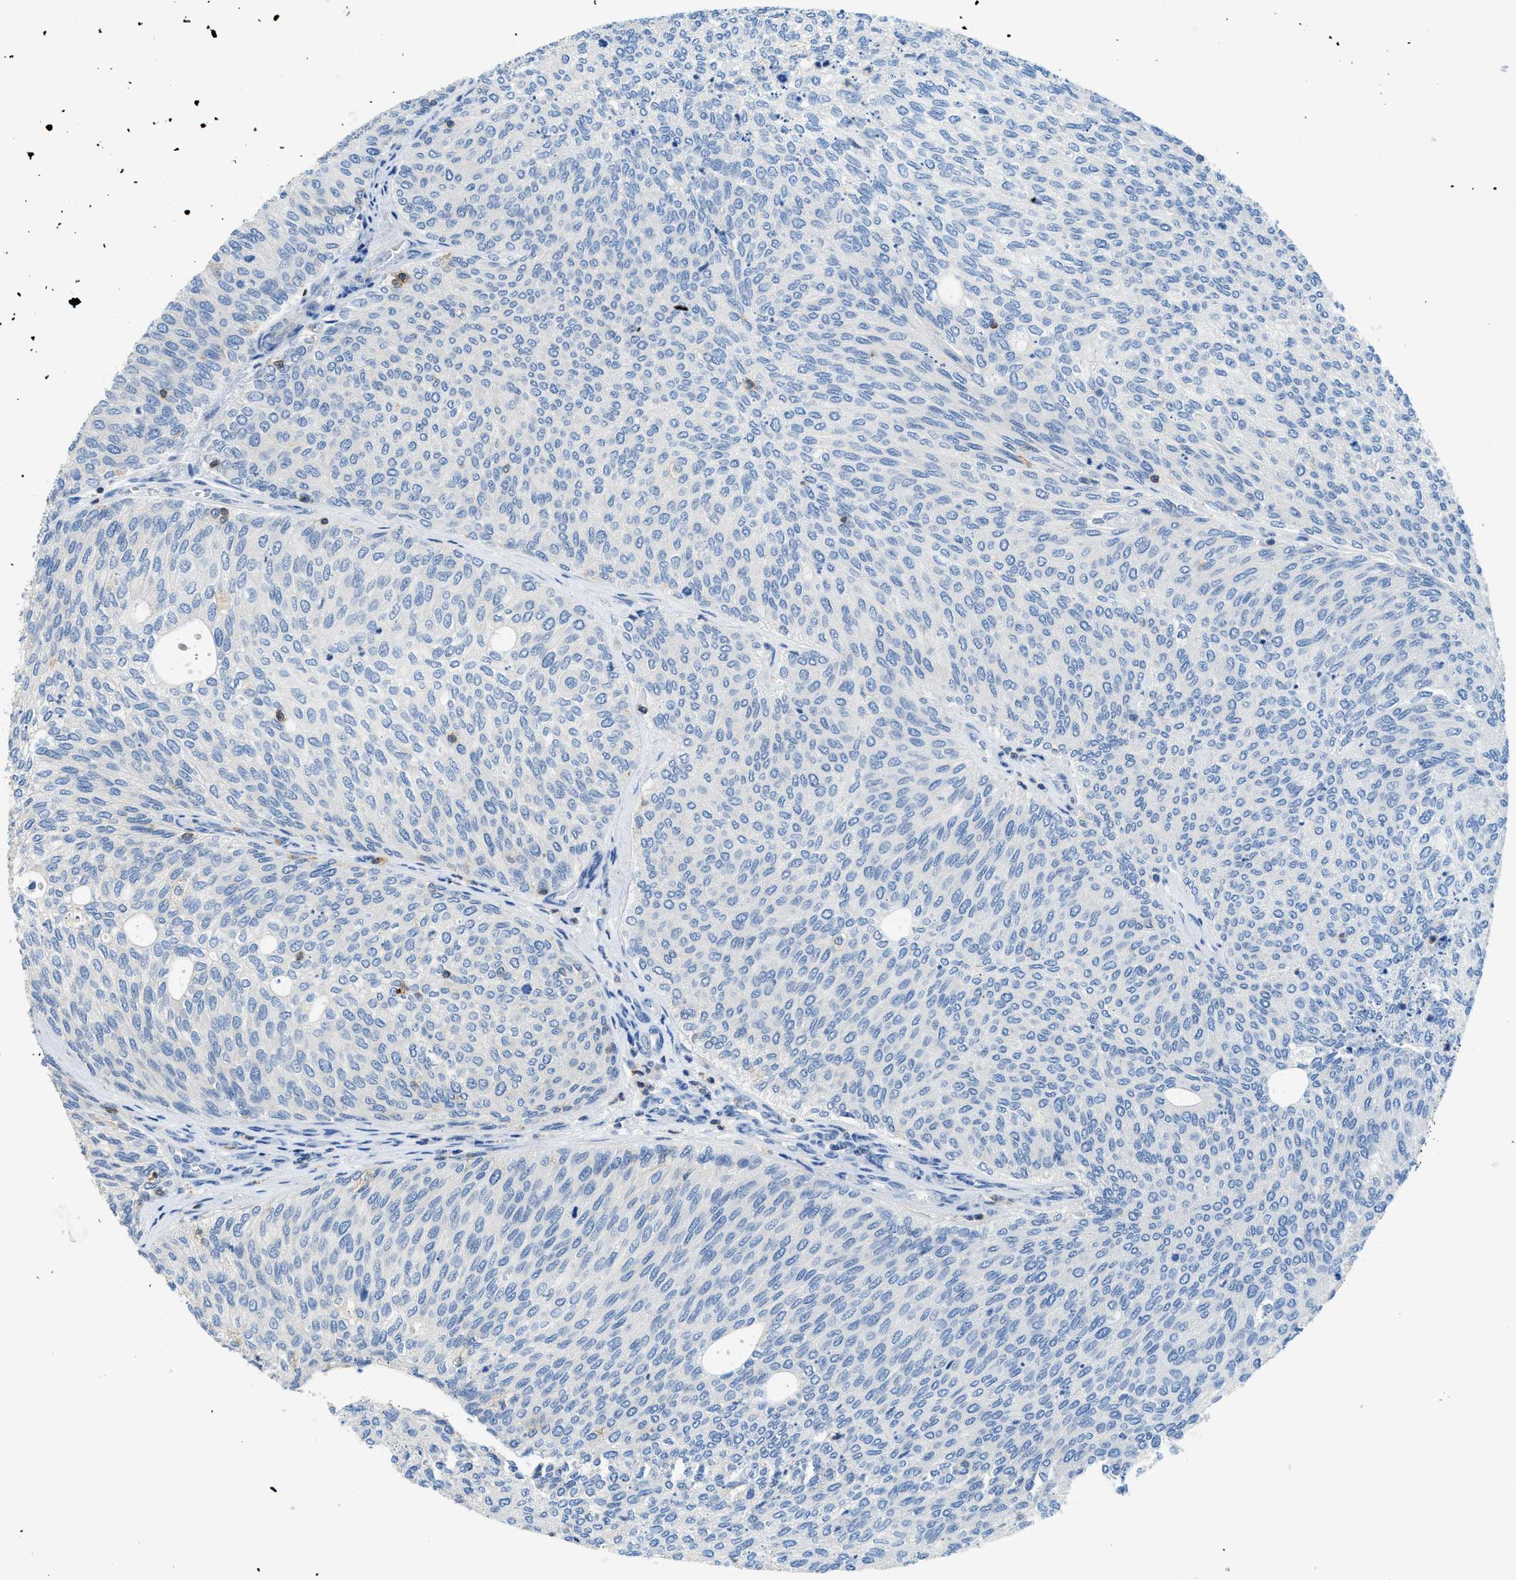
{"staining": {"intensity": "negative", "quantity": "none", "location": "none"}, "tissue": "urothelial cancer", "cell_type": "Tumor cells", "image_type": "cancer", "snomed": [{"axis": "morphology", "description": "Urothelial carcinoma, Low grade"}, {"axis": "topography", "description": "Urinary bladder"}], "caption": "High magnification brightfield microscopy of urothelial cancer stained with DAB (brown) and counterstained with hematoxylin (blue): tumor cells show no significant expression.", "gene": "FAM151A", "patient": {"sex": "female", "age": 79}}